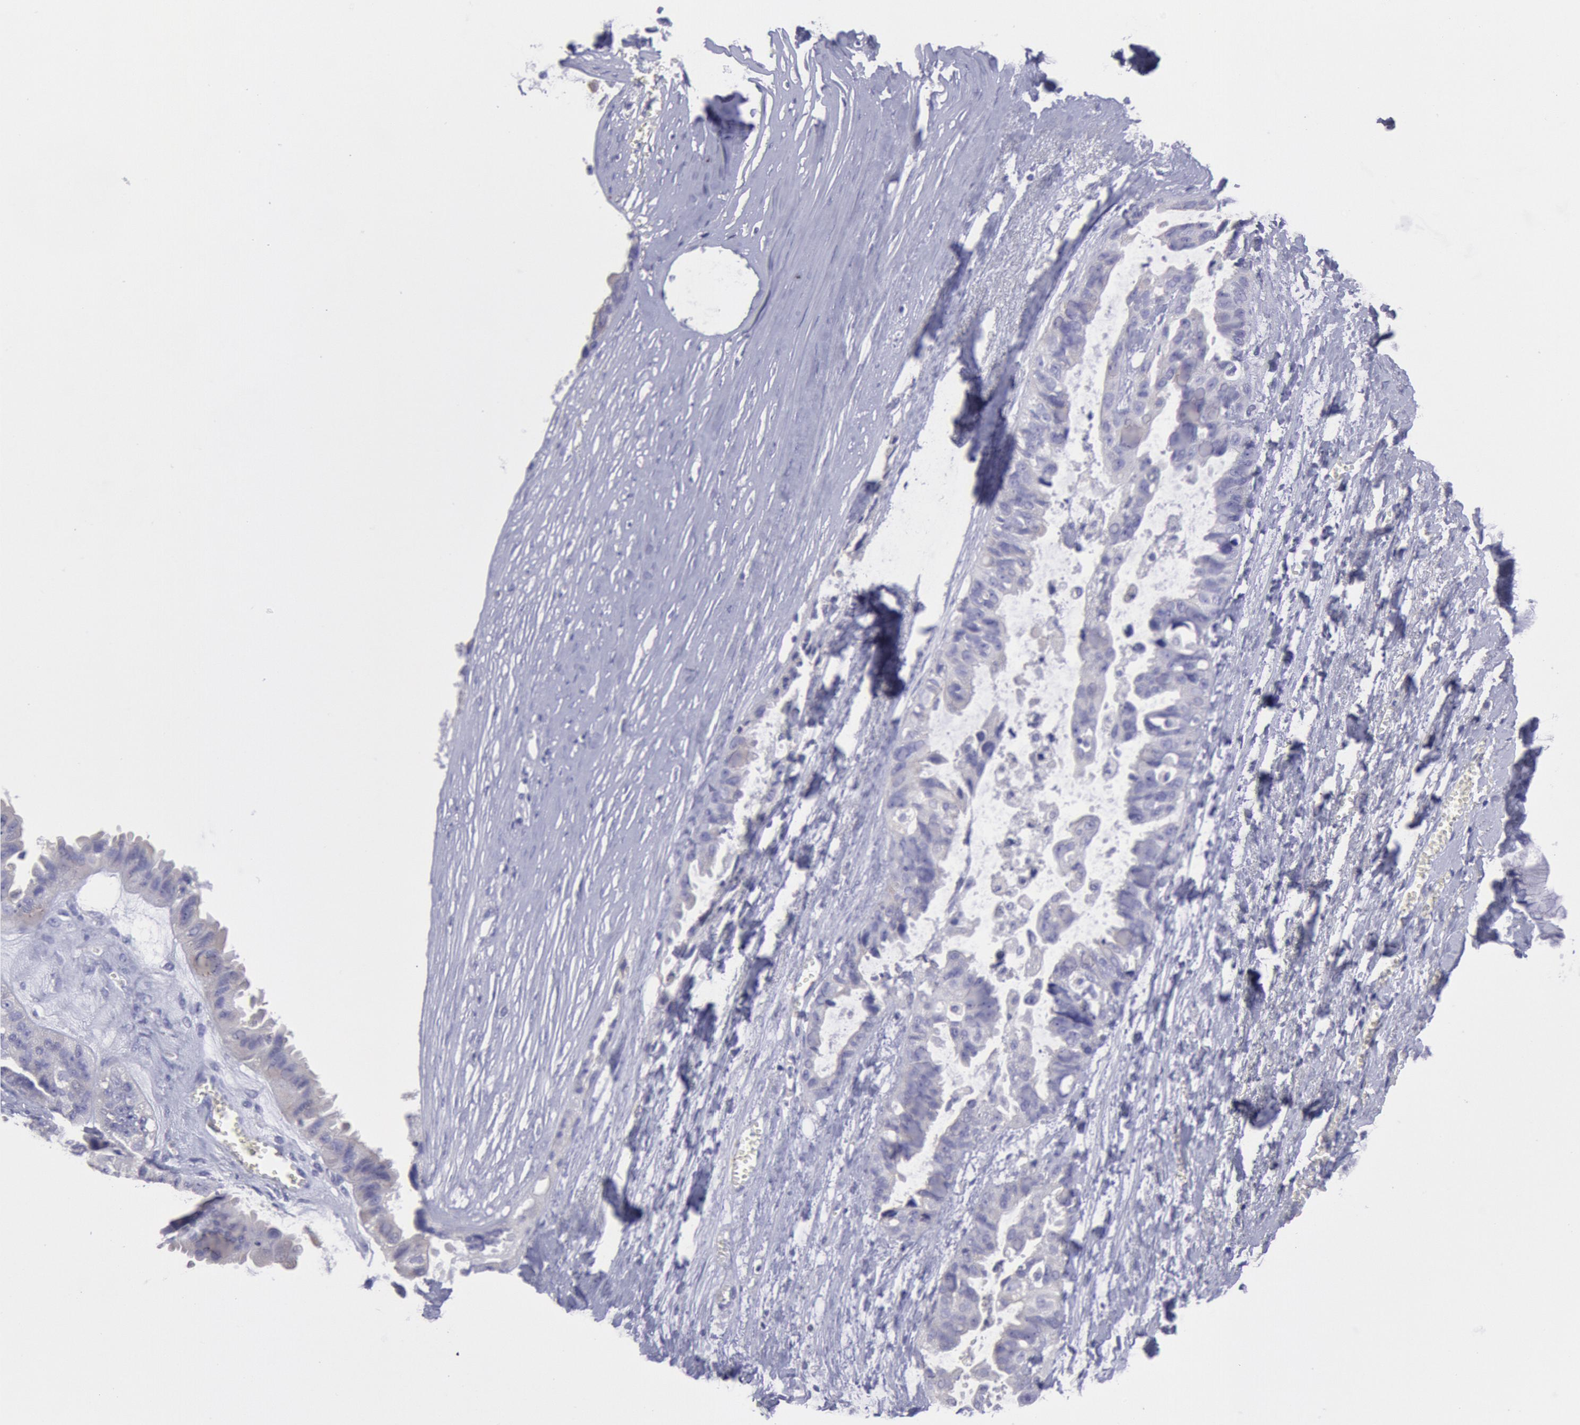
{"staining": {"intensity": "negative", "quantity": "none", "location": "none"}, "tissue": "ovarian cancer", "cell_type": "Tumor cells", "image_type": "cancer", "snomed": [{"axis": "morphology", "description": "Carcinoma, endometroid"}, {"axis": "topography", "description": "Ovary"}], "caption": "Human ovarian cancer (endometroid carcinoma) stained for a protein using immunohistochemistry exhibits no staining in tumor cells.", "gene": "MYH7", "patient": {"sex": "female", "age": 85}}